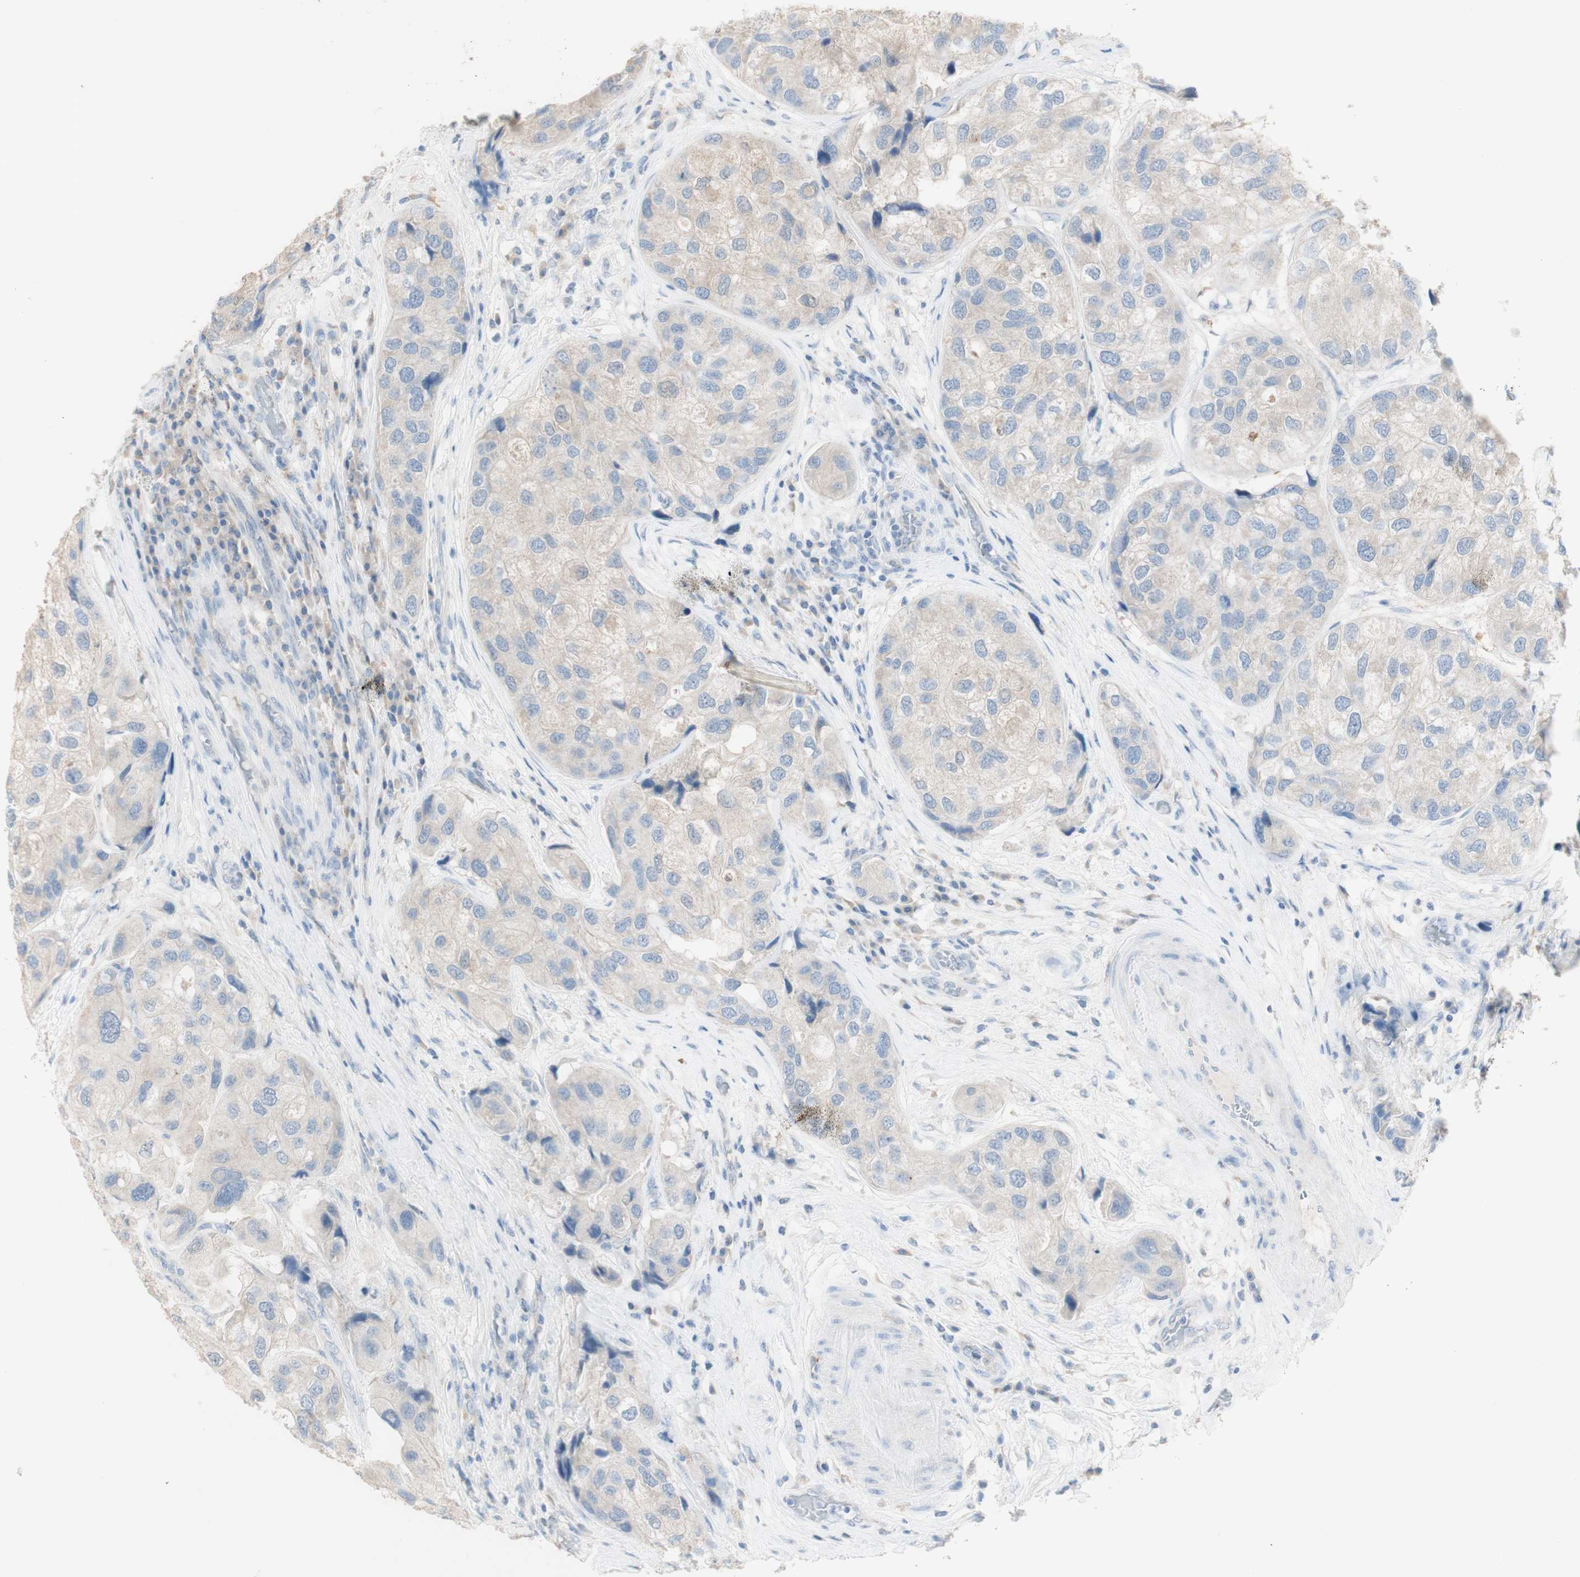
{"staining": {"intensity": "negative", "quantity": "none", "location": "none"}, "tissue": "urothelial cancer", "cell_type": "Tumor cells", "image_type": "cancer", "snomed": [{"axis": "morphology", "description": "Urothelial carcinoma, High grade"}, {"axis": "topography", "description": "Urinary bladder"}], "caption": "Histopathology image shows no significant protein positivity in tumor cells of urothelial cancer. (Brightfield microscopy of DAB immunohistochemistry at high magnification).", "gene": "ART3", "patient": {"sex": "female", "age": 64}}